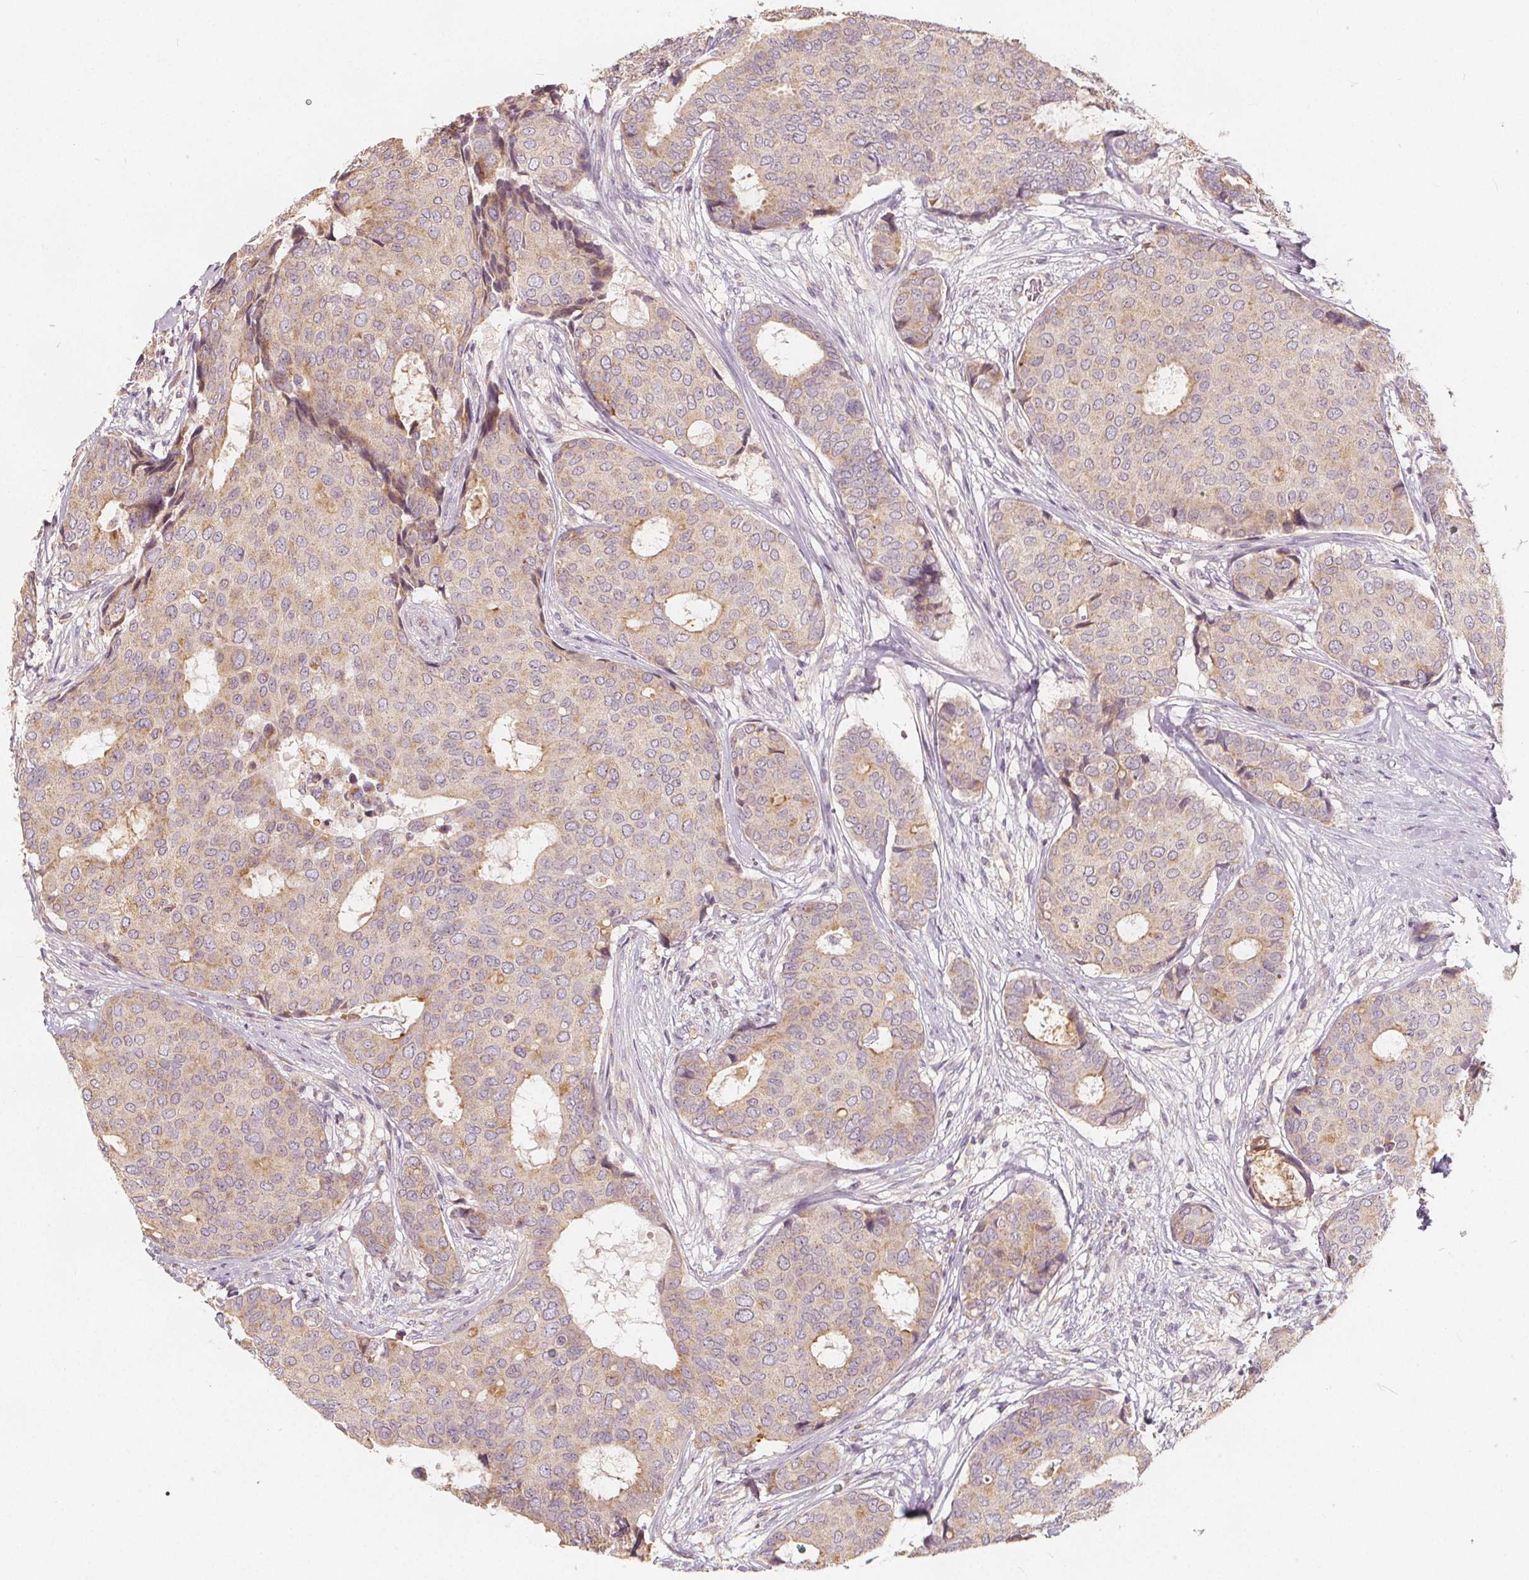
{"staining": {"intensity": "negative", "quantity": "none", "location": "none"}, "tissue": "breast cancer", "cell_type": "Tumor cells", "image_type": "cancer", "snomed": [{"axis": "morphology", "description": "Duct carcinoma"}, {"axis": "topography", "description": "Breast"}], "caption": "The IHC histopathology image has no significant positivity in tumor cells of intraductal carcinoma (breast) tissue.", "gene": "DRC3", "patient": {"sex": "female", "age": 75}}